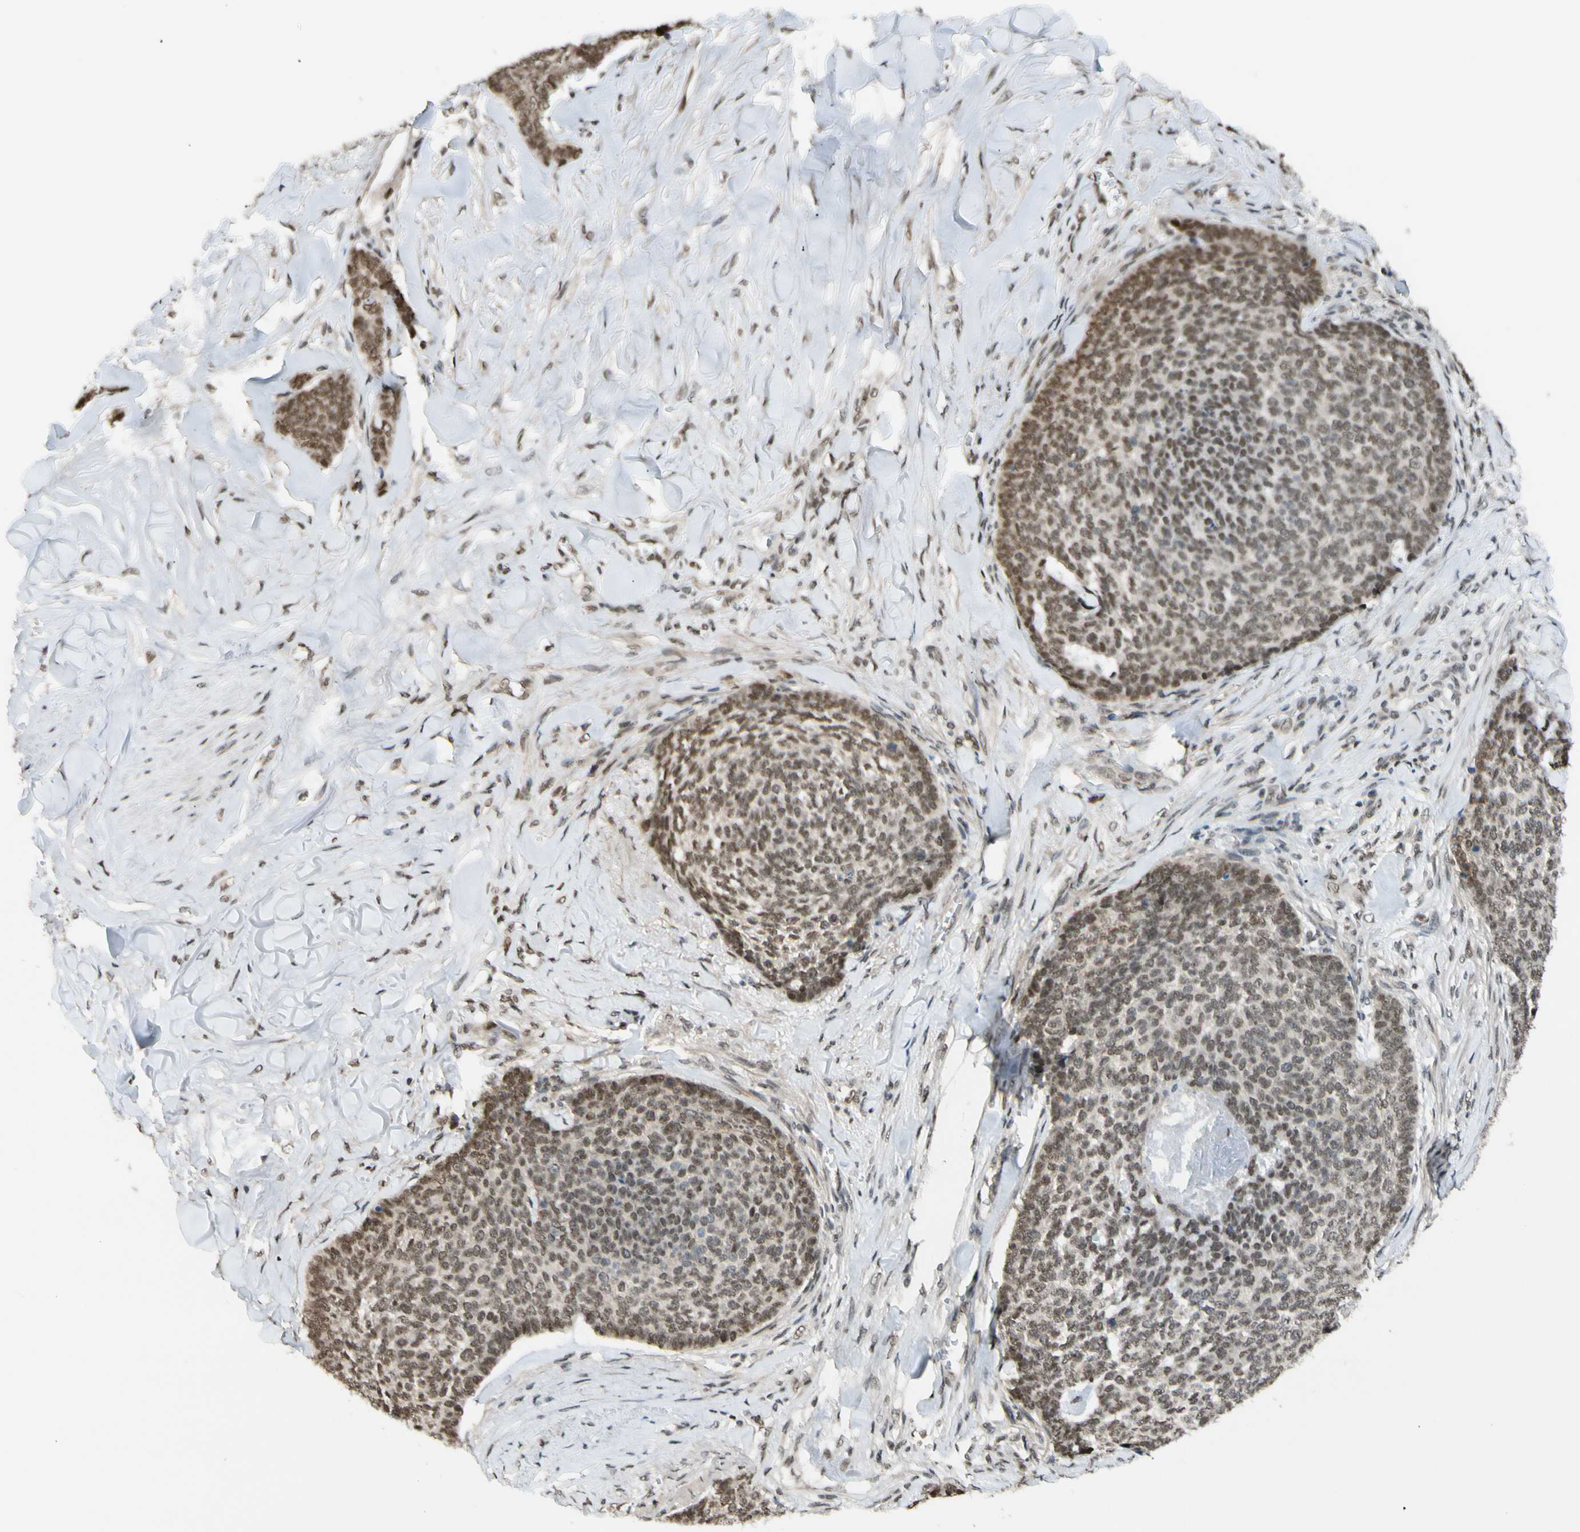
{"staining": {"intensity": "weak", "quantity": ">75%", "location": "nuclear"}, "tissue": "skin cancer", "cell_type": "Tumor cells", "image_type": "cancer", "snomed": [{"axis": "morphology", "description": "Basal cell carcinoma"}, {"axis": "topography", "description": "Skin"}], "caption": "DAB immunohistochemical staining of human basal cell carcinoma (skin) reveals weak nuclear protein staining in approximately >75% of tumor cells.", "gene": "SUFU", "patient": {"sex": "male", "age": 84}}